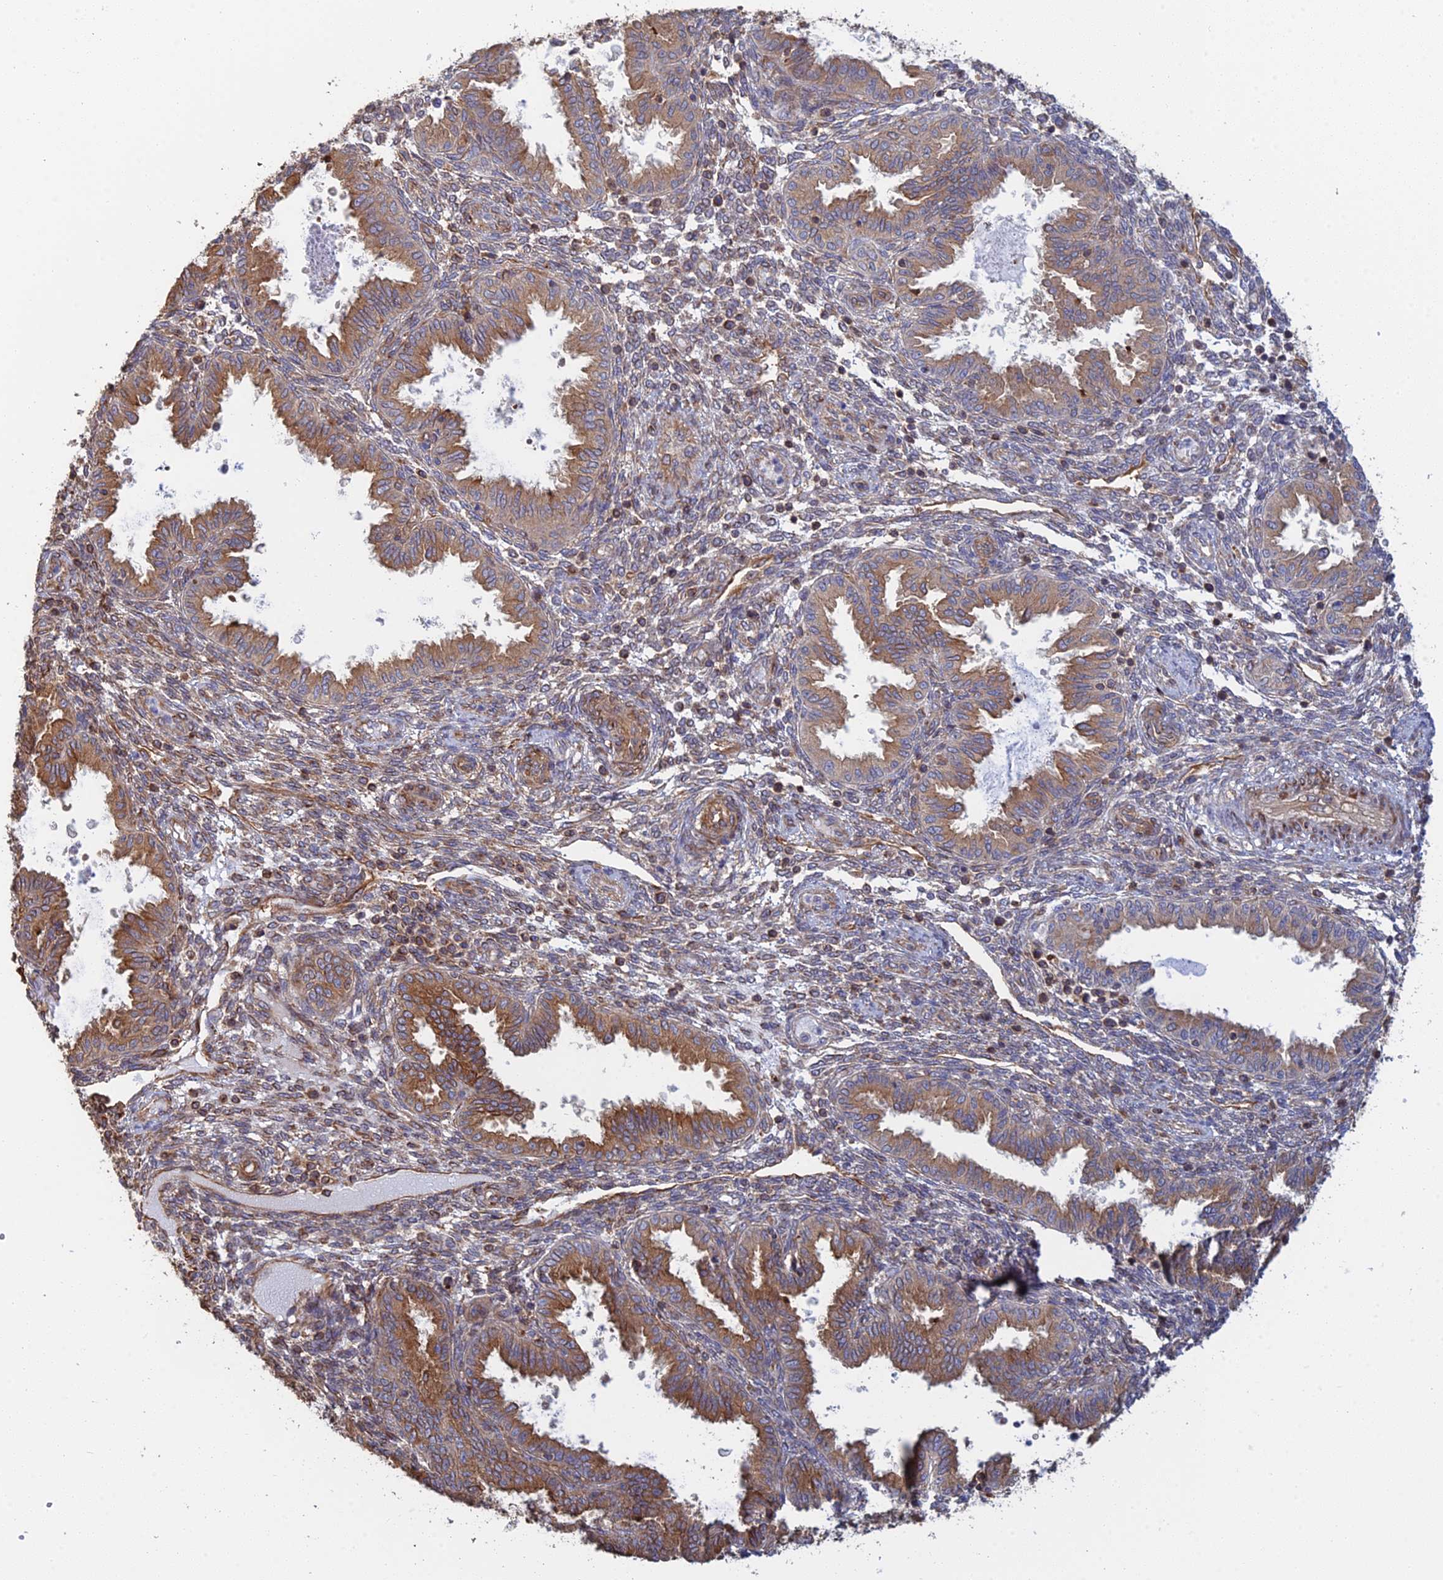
{"staining": {"intensity": "moderate", "quantity": "<25%", "location": "cytoplasmic/membranous"}, "tissue": "endometrium", "cell_type": "Cells in endometrial stroma", "image_type": "normal", "snomed": [{"axis": "morphology", "description": "Normal tissue, NOS"}, {"axis": "topography", "description": "Endometrium"}], "caption": "Endometrium stained for a protein (brown) reveals moderate cytoplasmic/membranous positive expression in about <25% of cells in endometrial stroma.", "gene": "WBP11", "patient": {"sex": "female", "age": 33}}